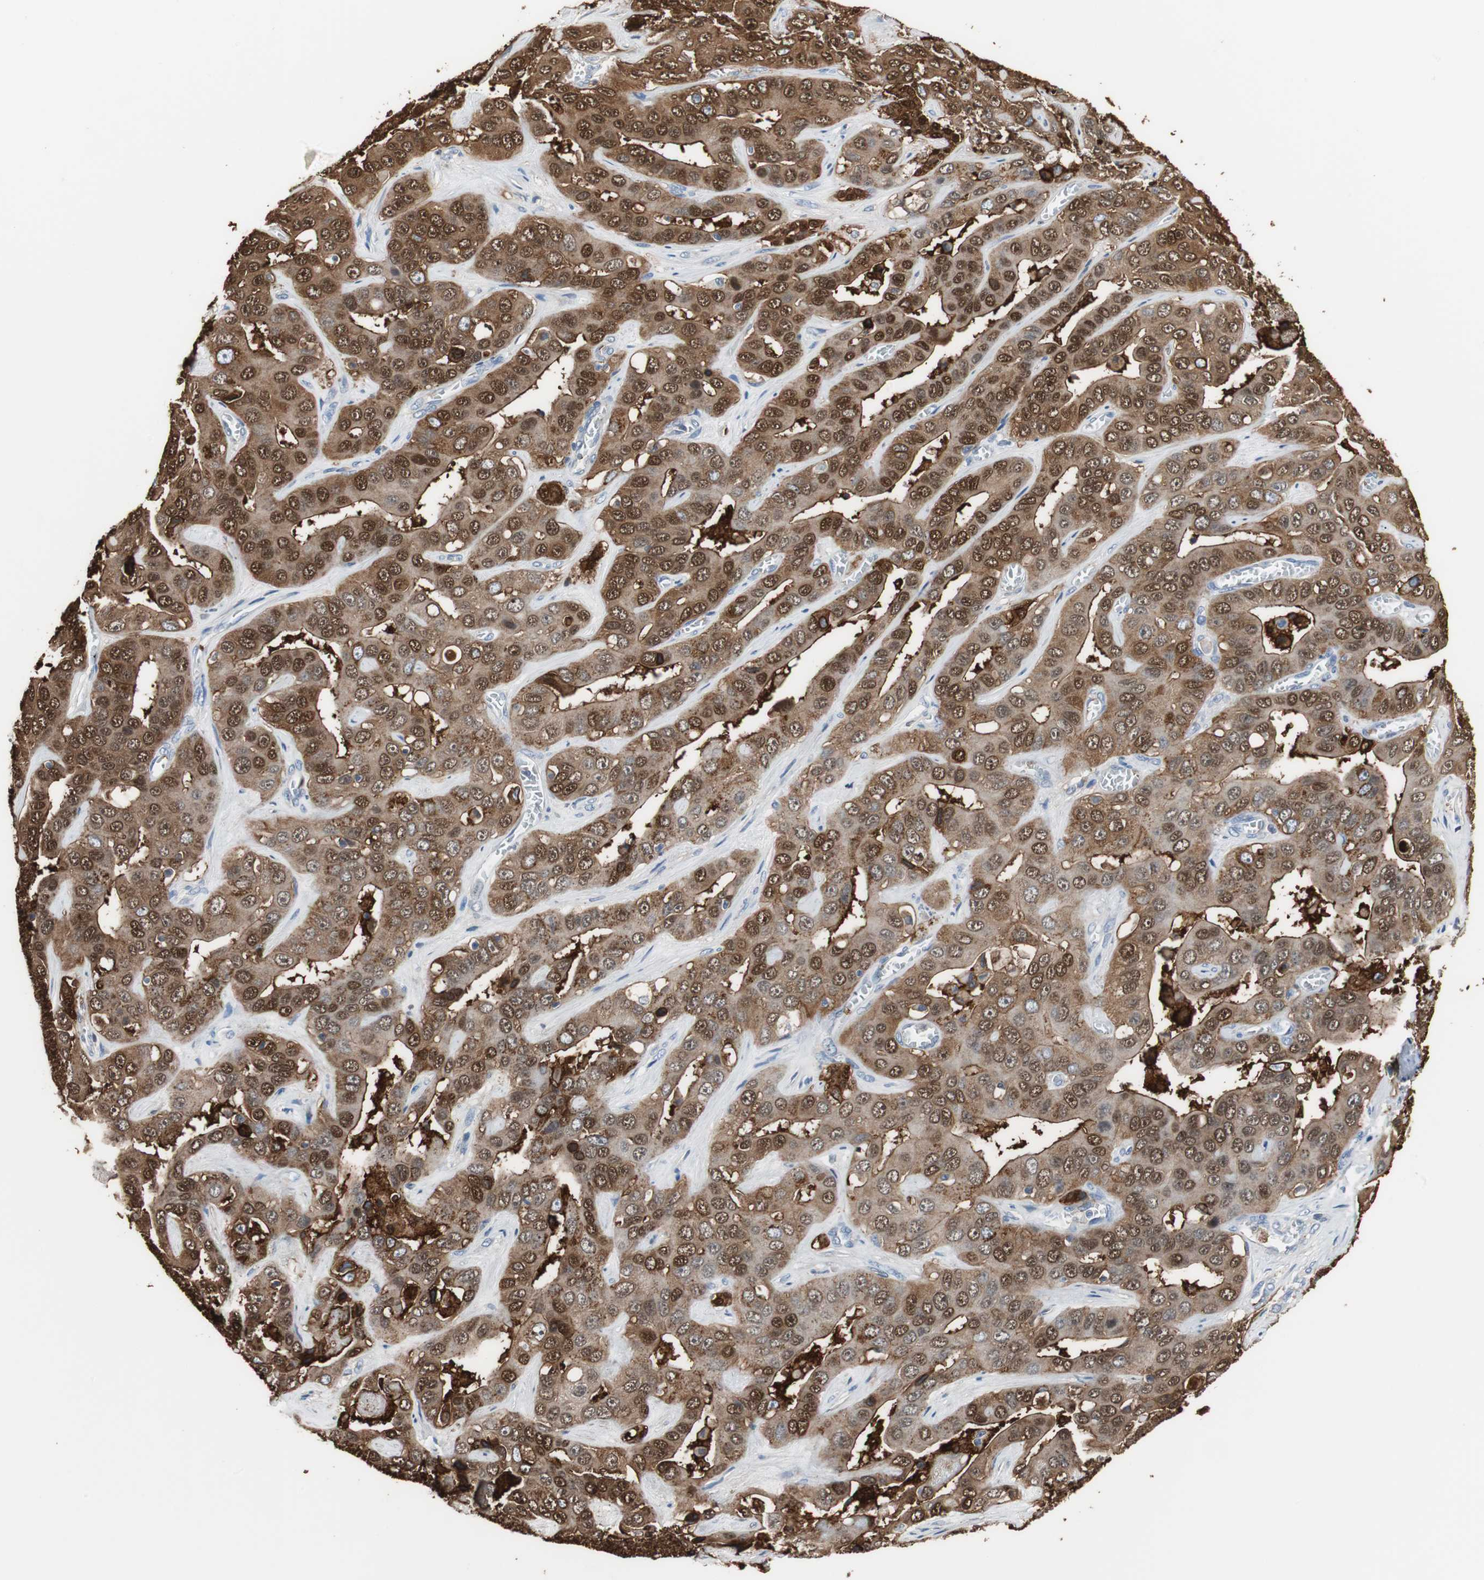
{"staining": {"intensity": "strong", "quantity": ">75%", "location": "cytoplasmic/membranous,nuclear"}, "tissue": "liver cancer", "cell_type": "Tumor cells", "image_type": "cancer", "snomed": [{"axis": "morphology", "description": "Cholangiocarcinoma"}, {"axis": "topography", "description": "Liver"}], "caption": "This is a histology image of IHC staining of cholangiocarcinoma (liver), which shows strong expression in the cytoplasmic/membranous and nuclear of tumor cells.", "gene": "ANXA4", "patient": {"sex": "female", "age": 52}}